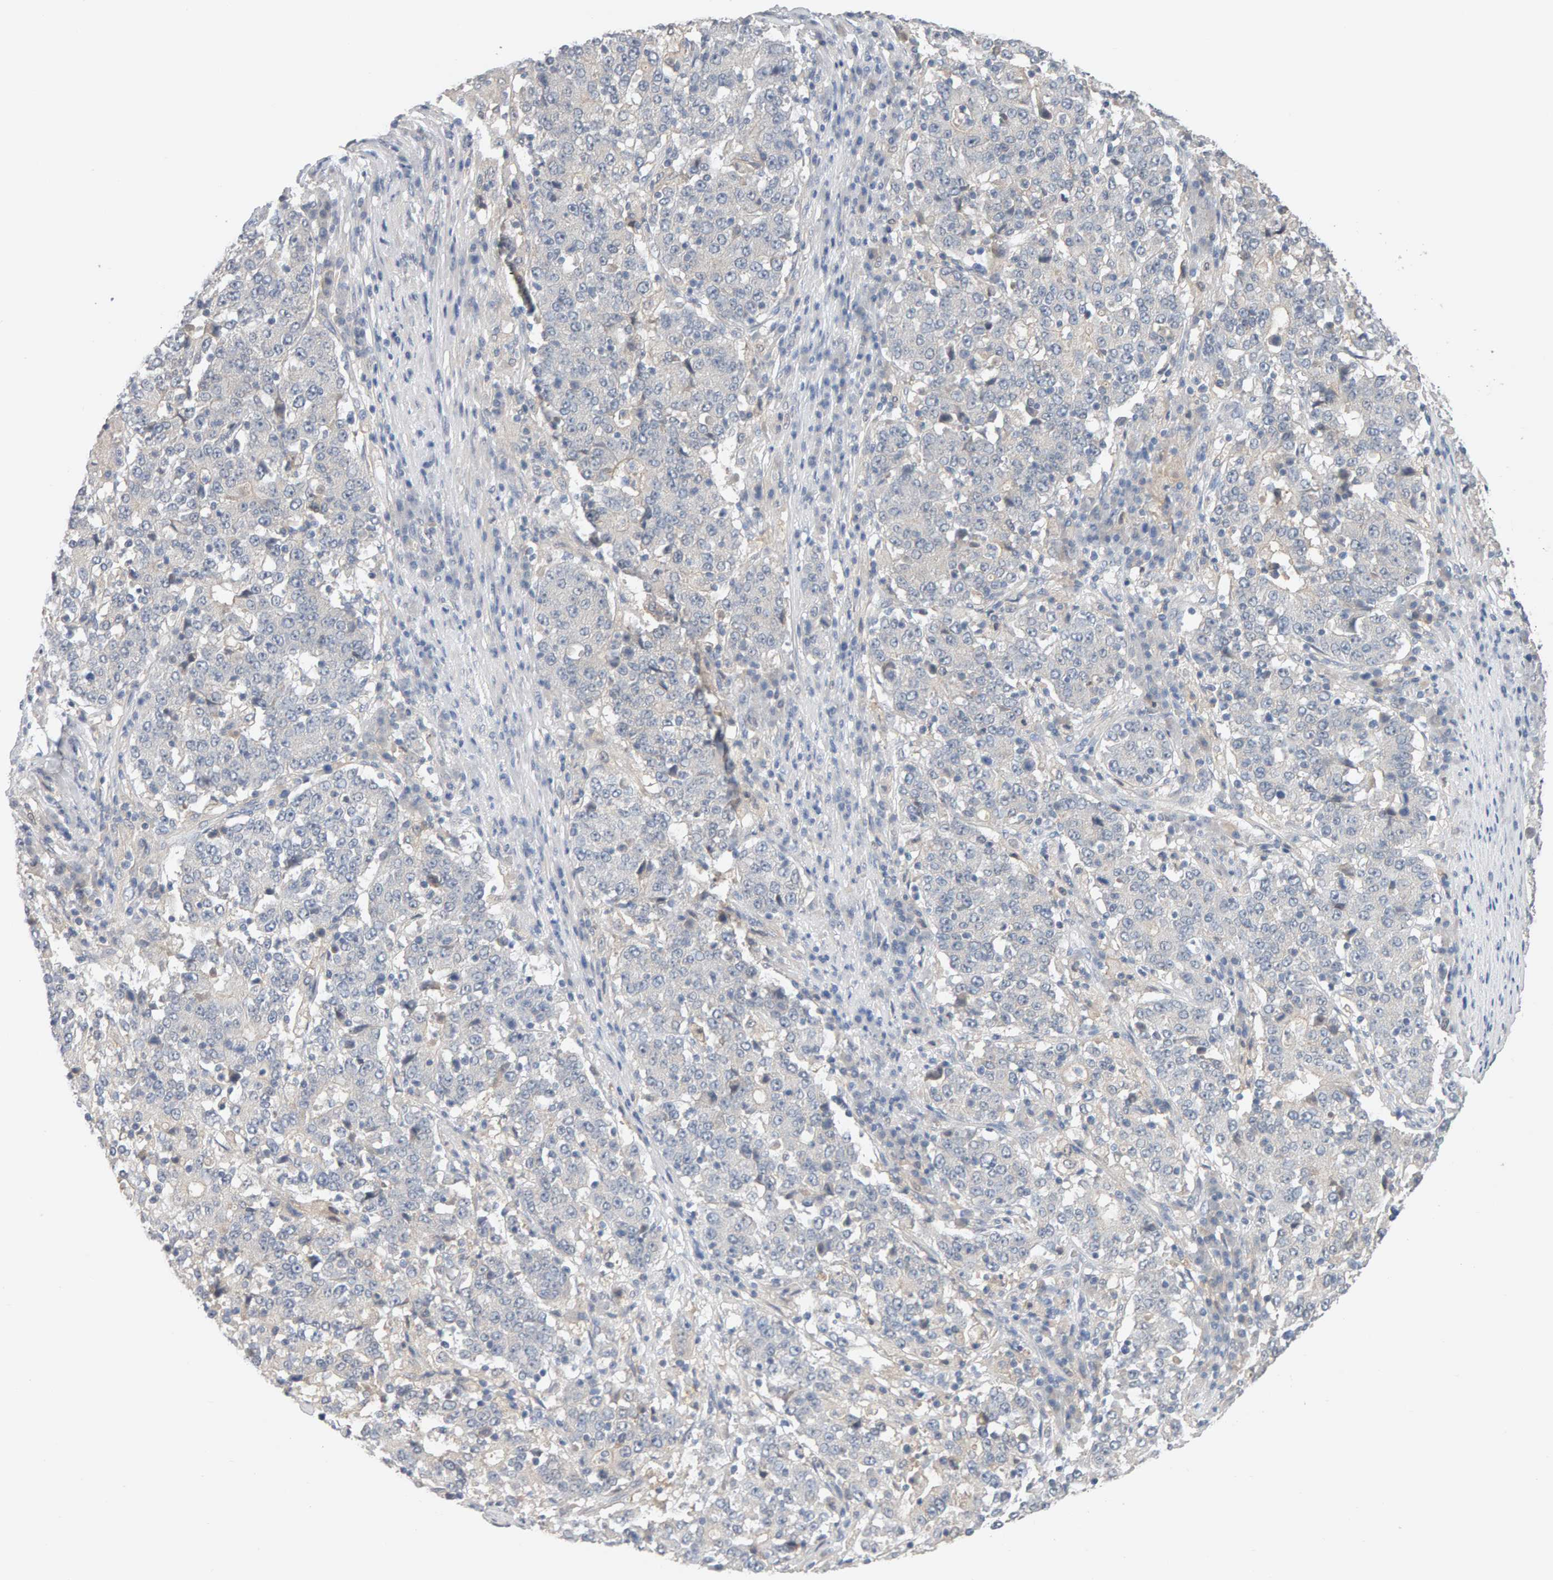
{"staining": {"intensity": "negative", "quantity": "none", "location": "none"}, "tissue": "stomach cancer", "cell_type": "Tumor cells", "image_type": "cancer", "snomed": [{"axis": "morphology", "description": "Adenocarcinoma, NOS"}, {"axis": "topography", "description": "Stomach"}], "caption": "There is no significant expression in tumor cells of stomach cancer.", "gene": "GFUS", "patient": {"sex": "male", "age": 59}}